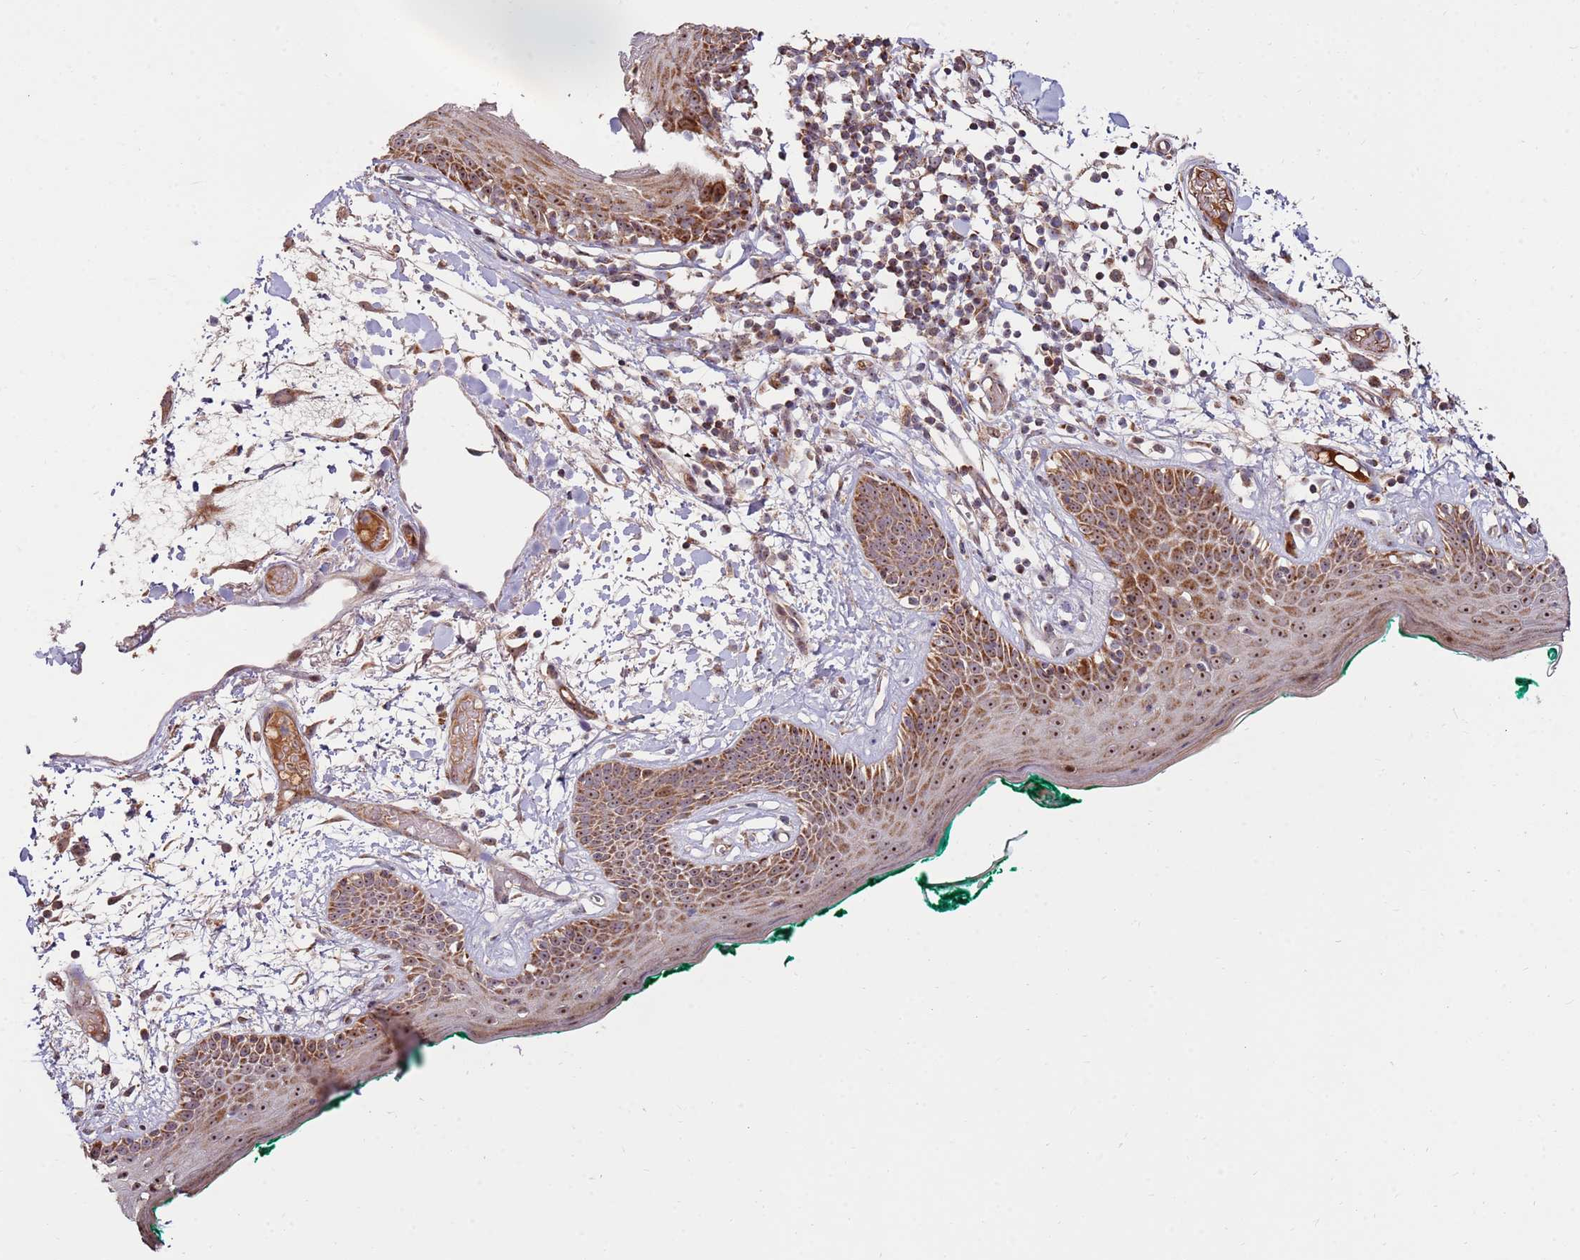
{"staining": {"intensity": "moderate", "quantity": ">75%", "location": "cytoplasmic/membranous"}, "tissue": "skin", "cell_type": "Fibroblasts", "image_type": "normal", "snomed": [{"axis": "morphology", "description": "Normal tissue, NOS"}, {"axis": "topography", "description": "Skin"}], "caption": "IHC histopathology image of normal skin stained for a protein (brown), which shows medium levels of moderate cytoplasmic/membranous staining in about >75% of fibroblasts.", "gene": "KIF25", "patient": {"sex": "male", "age": 79}}